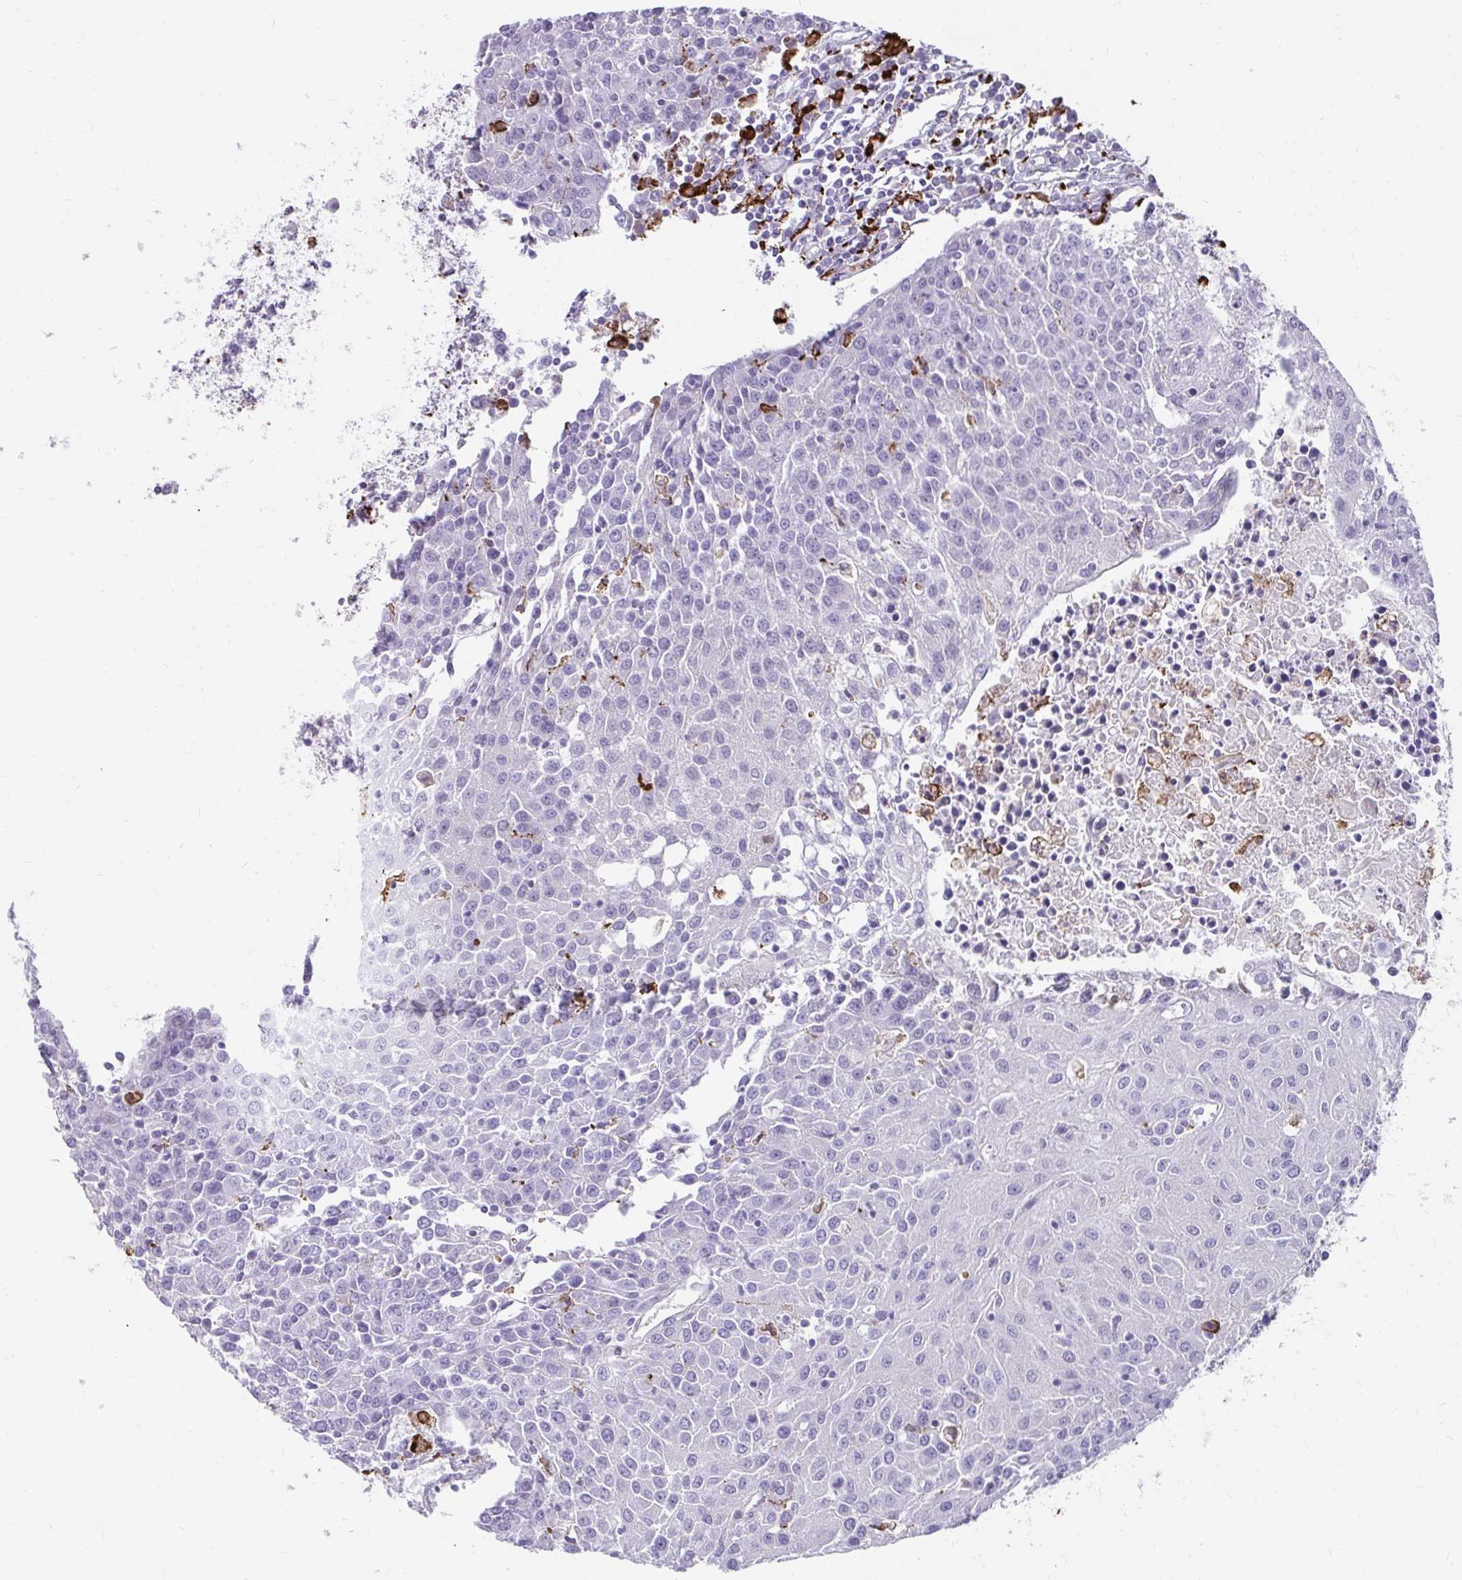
{"staining": {"intensity": "negative", "quantity": "none", "location": "none"}, "tissue": "urothelial cancer", "cell_type": "Tumor cells", "image_type": "cancer", "snomed": [{"axis": "morphology", "description": "Urothelial carcinoma, High grade"}, {"axis": "topography", "description": "Urinary bladder"}], "caption": "The micrograph shows no staining of tumor cells in urothelial carcinoma (high-grade).", "gene": "CD163", "patient": {"sex": "female", "age": 85}}